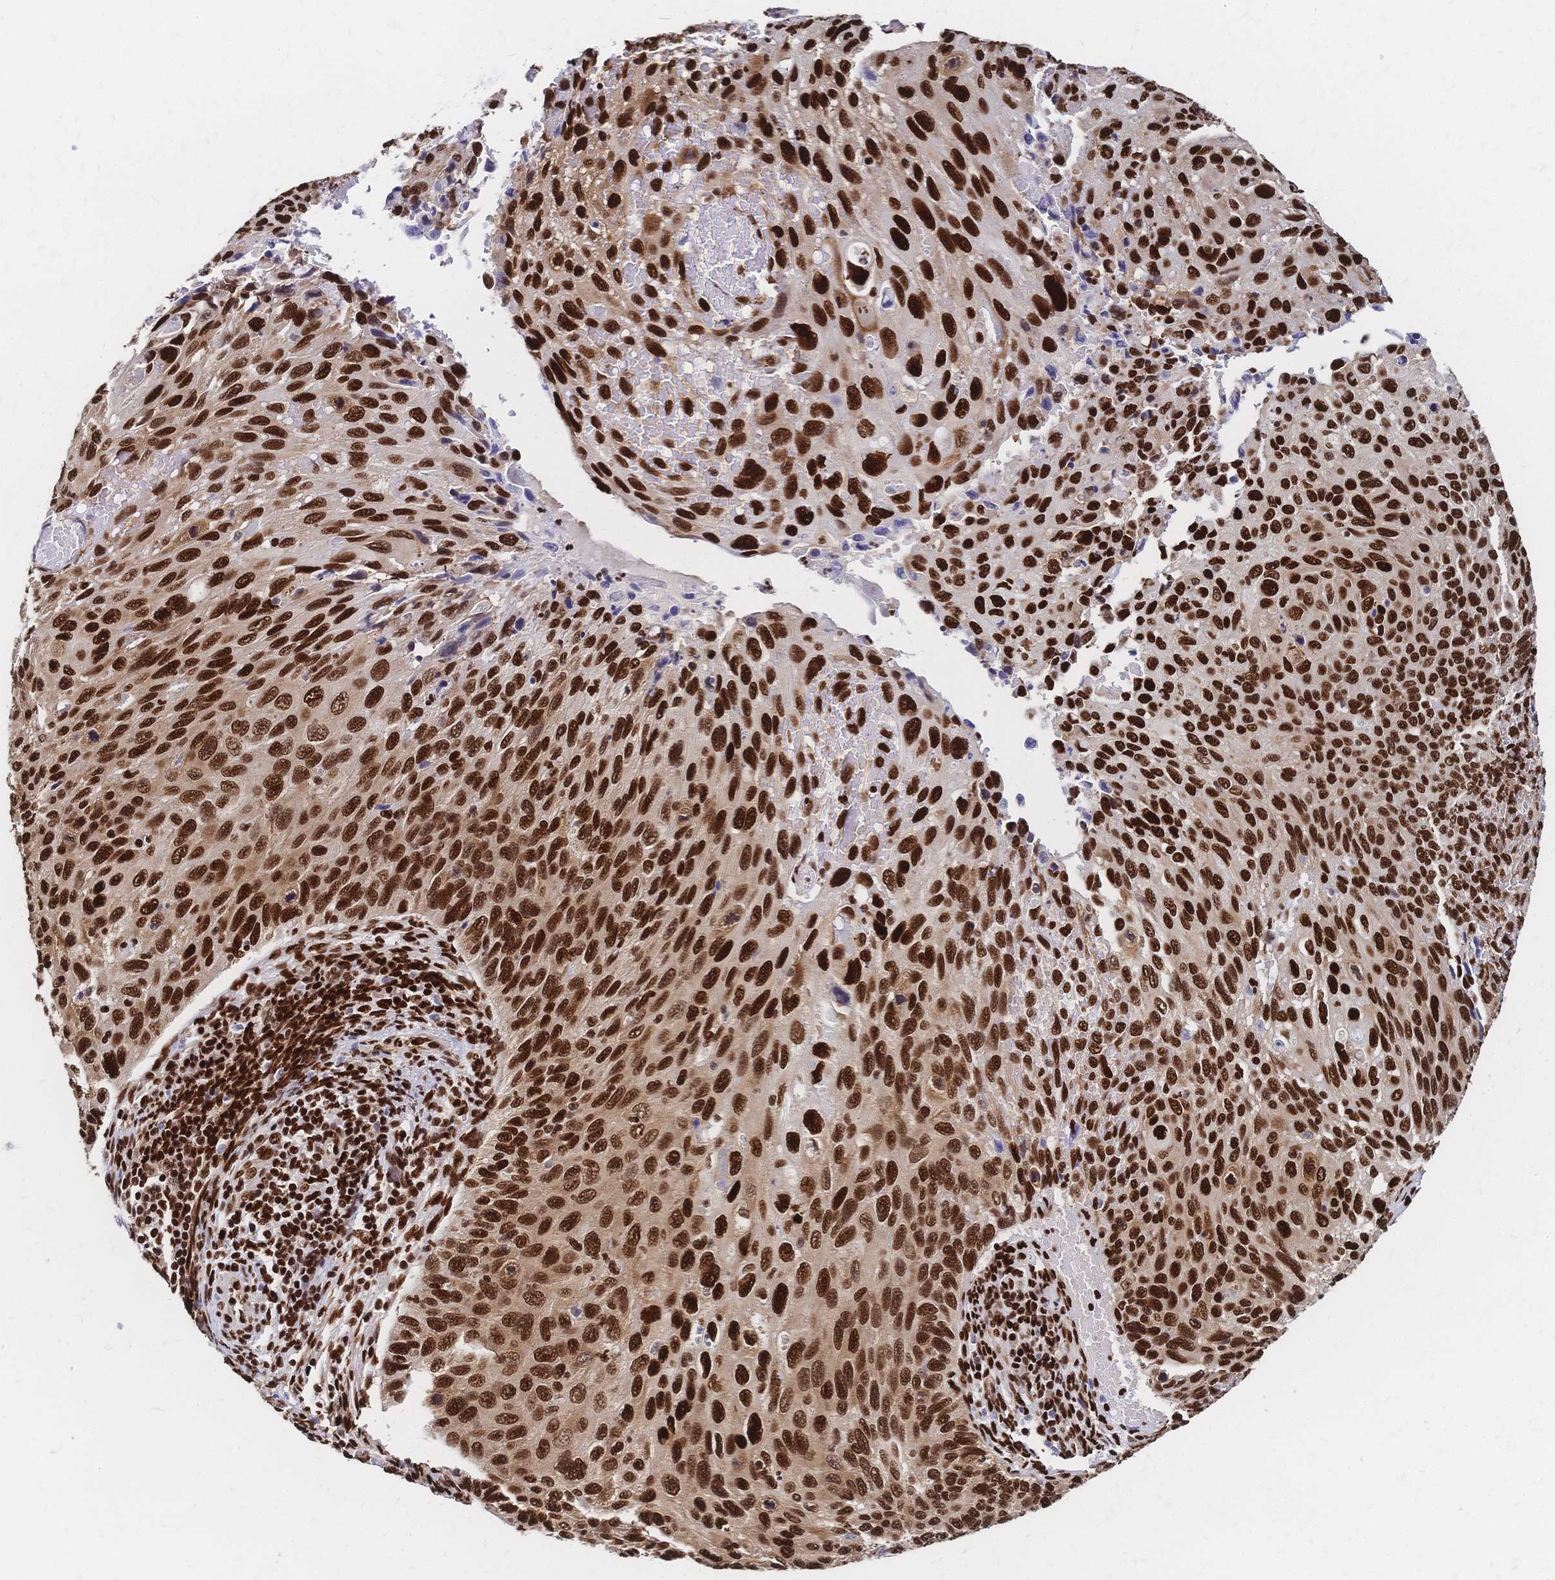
{"staining": {"intensity": "strong", "quantity": ">75%", "location": "nuclear"}, "tissue": "cervical cancer", "cell_type": "Tumor cells", "image_type": "cancer", "snomed": [{"axis": "morphology", "description": "Squamous cell carcinoma, NOS"}, {"axis": "topography", "description": "Cervix"}], "caption": "Immunohistochemistry (IHC) of human cervical squamous cell carcinoma shows high levels of strong nuclear positivity in approximately >75% of tumor cells.", "gene": "HDGF", "patient": {"sex": "female", "age": 70}}